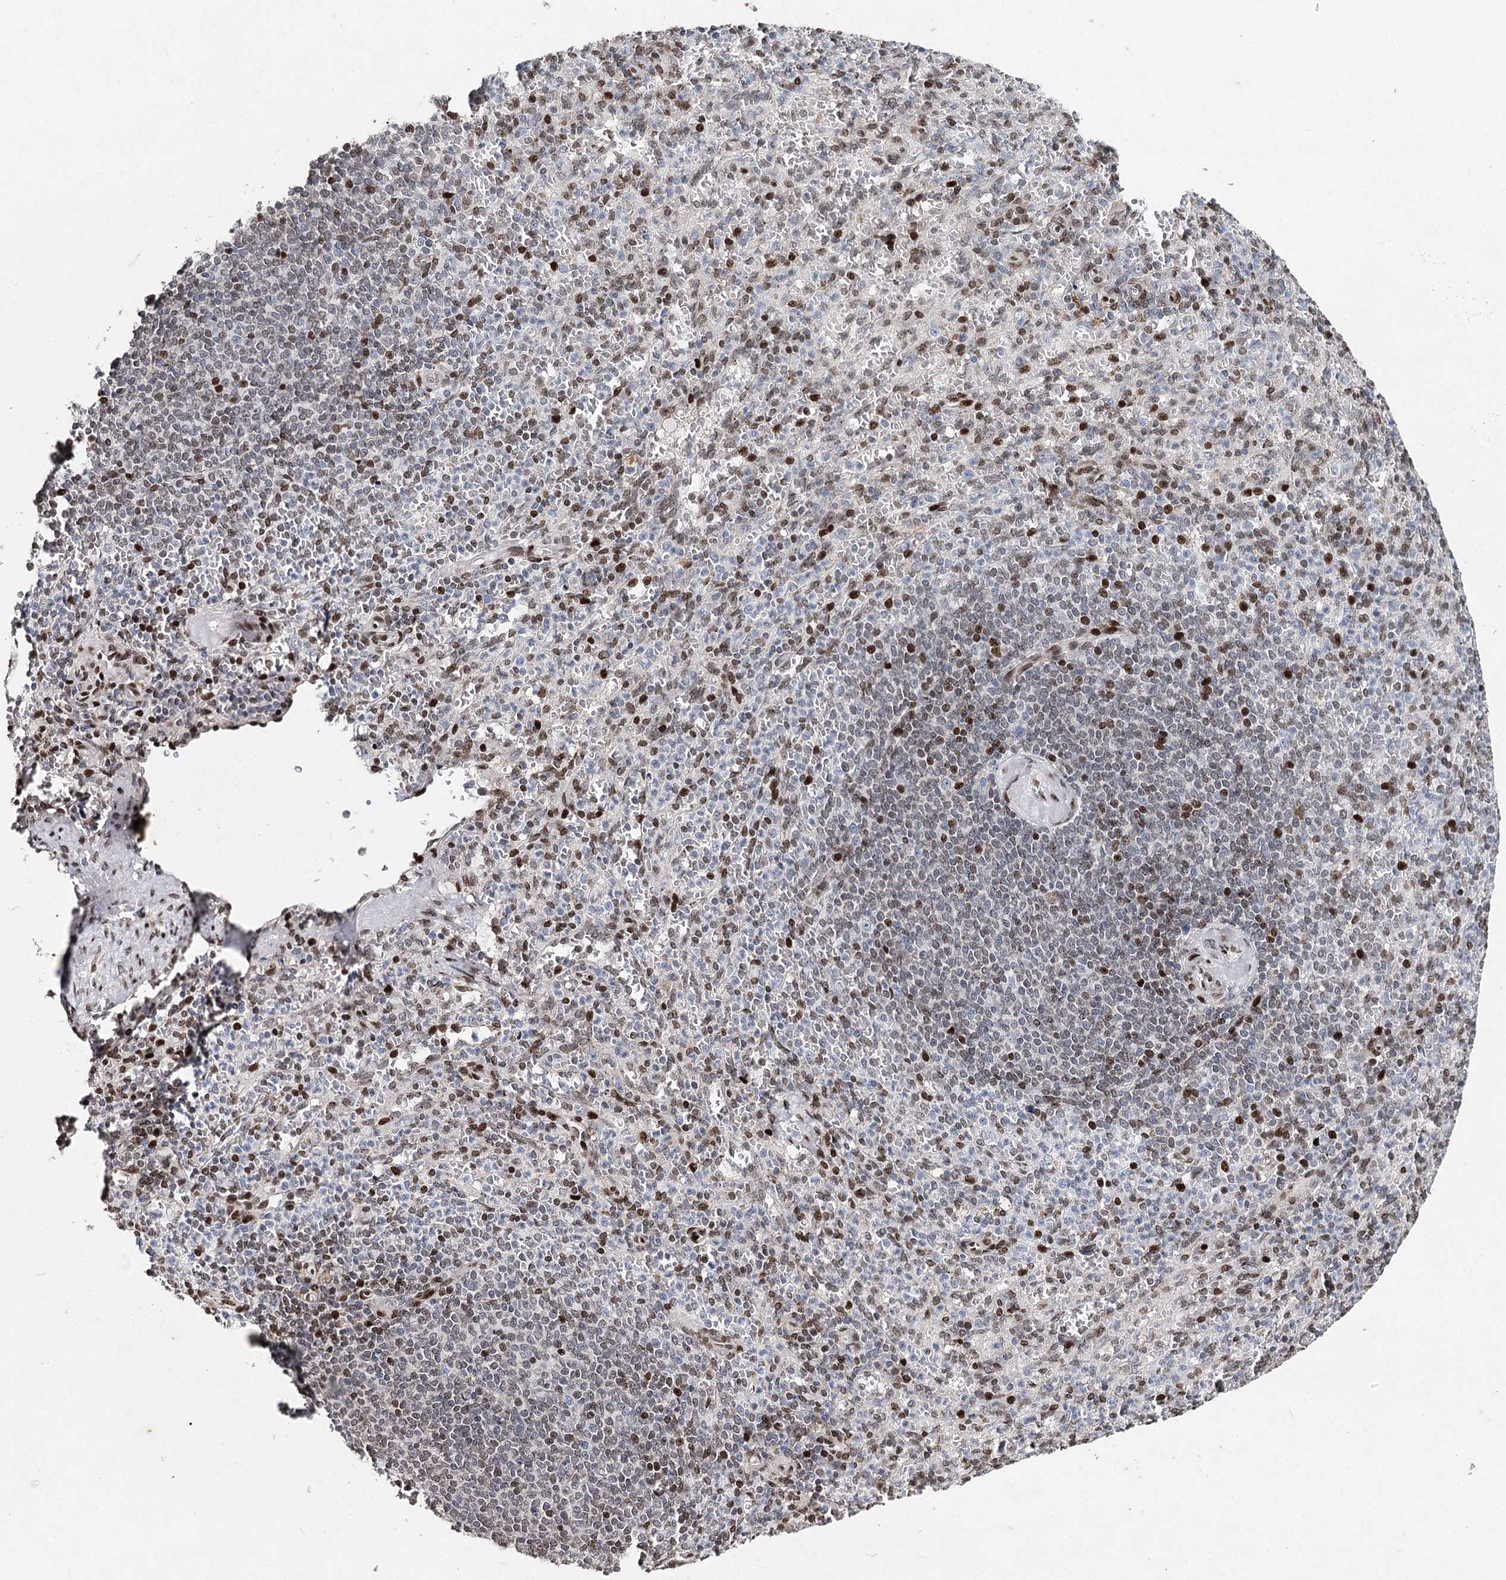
{"staining": {"intensity": "moderate", "quantity": "25%-75%", "location": "nuclear"}, "tissue": "spleen", "cell_type": "Cells in red pulp", "image_type": "normal", "snomed": [{"axis": "morphology", "description": "Normal tissue, NOS"}, {"axis": "topography", "description": "Spleen"}], "caption": "Cells in red pulp demonstrate medium levels of moderate nuclear positivity in about 25%-75% of cells in benign spleen. (DAB (3,3'-diaminobenzidine) = brown stain, brightfield microscopy at high magnification).", "gene": "FRMD4A", "patient": {"sex": "female", "age": 74}}